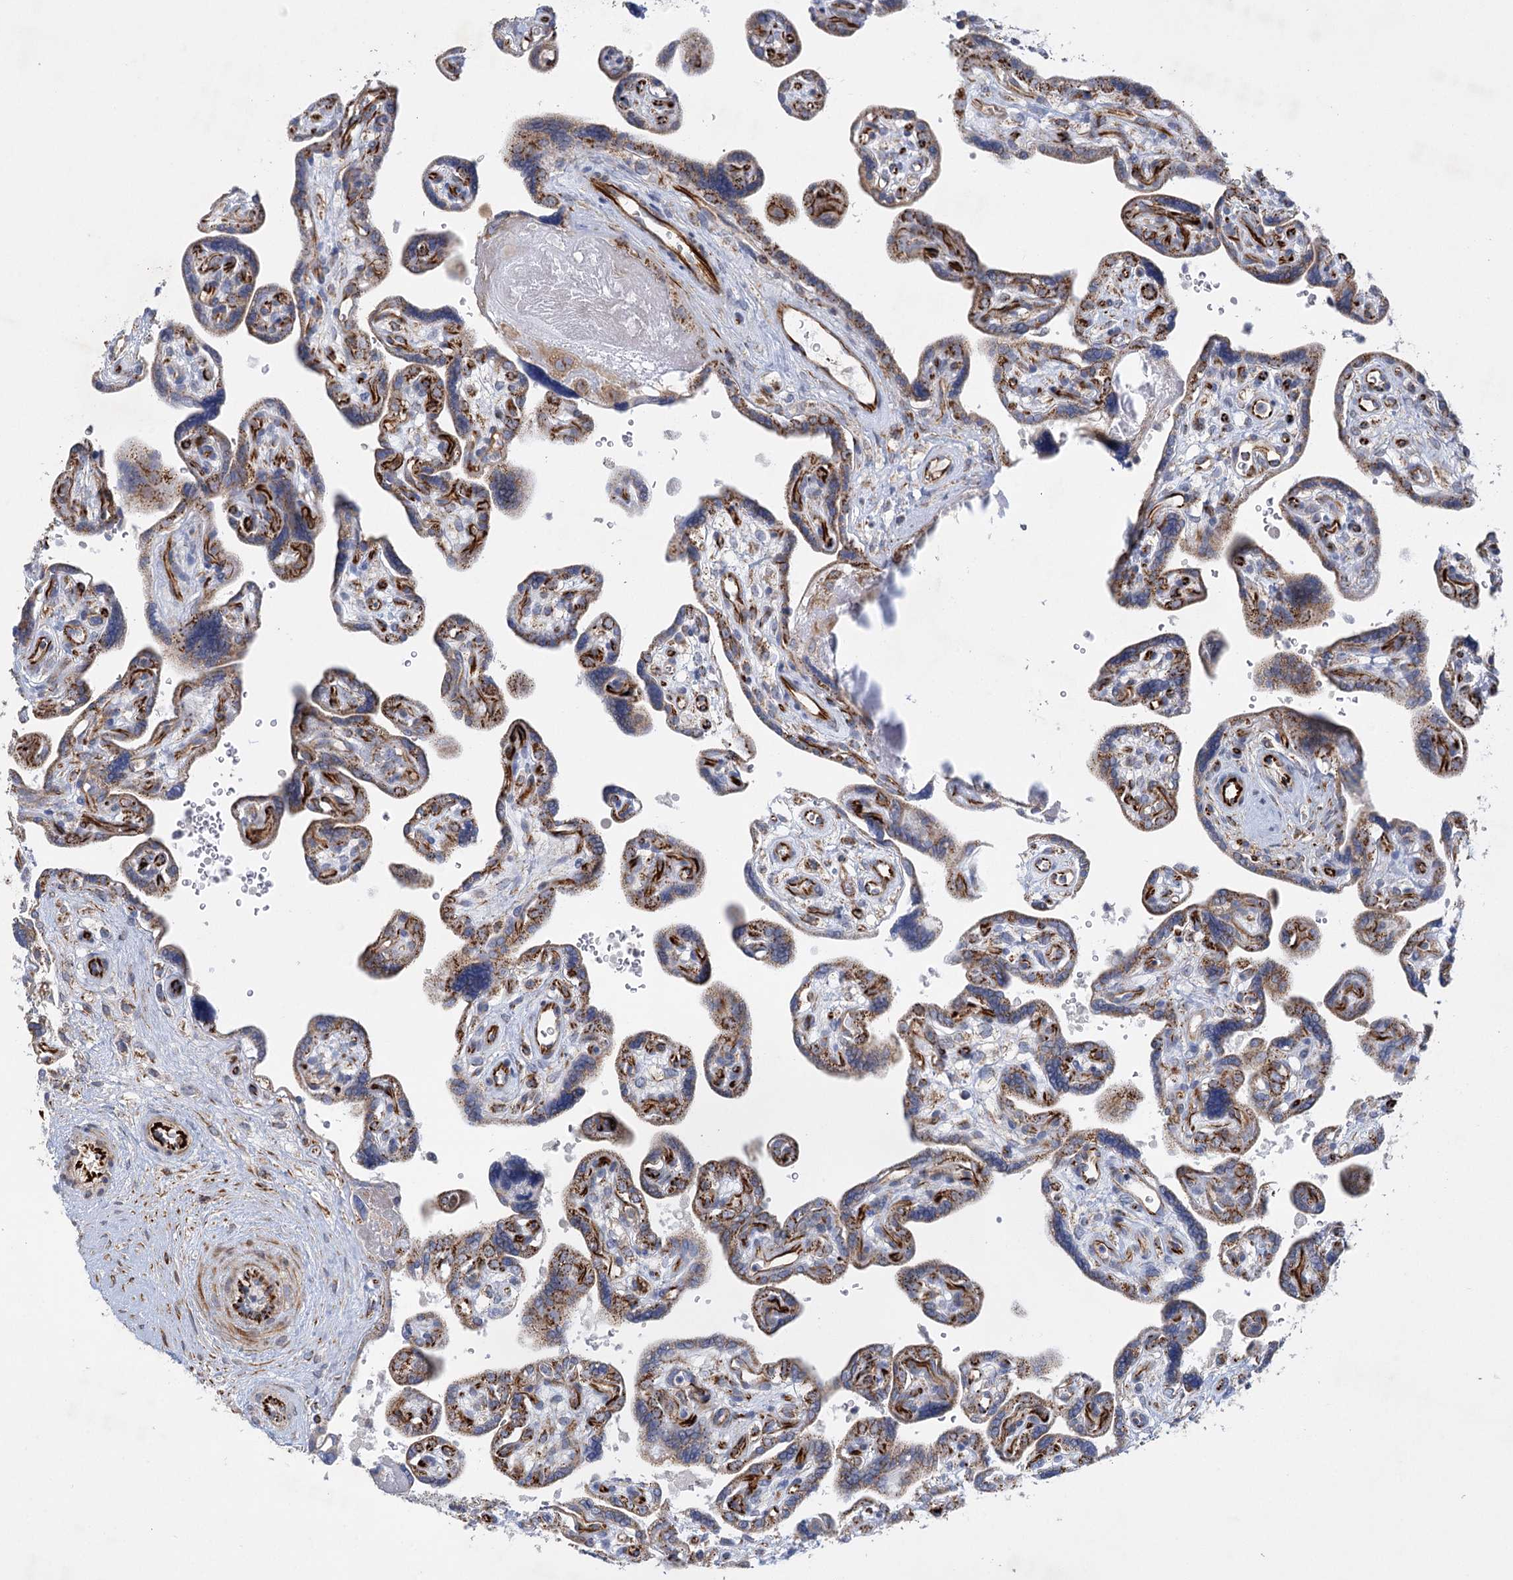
{"staining": {"intensity": "weak", "quantity": "25%-75%", "location": "cytoplasmic/membranous"}, "tissue": "placenta", "cell_type": "Trophoblastic cells", "image_type": "normal", "snomed": [{"axis": "morphology", "description": "Normal tissue, NOS"}, {"axis": "topography", "description": "Placenta"}], "caption": "Placenta stained for a protein (brown) exhibits weak cytoplasmic/membranous positive staining in about 25%-75% of trophoblastic cells.", "gene": "DHTKD1", "patient": {"sex": "female", "age": 39}}